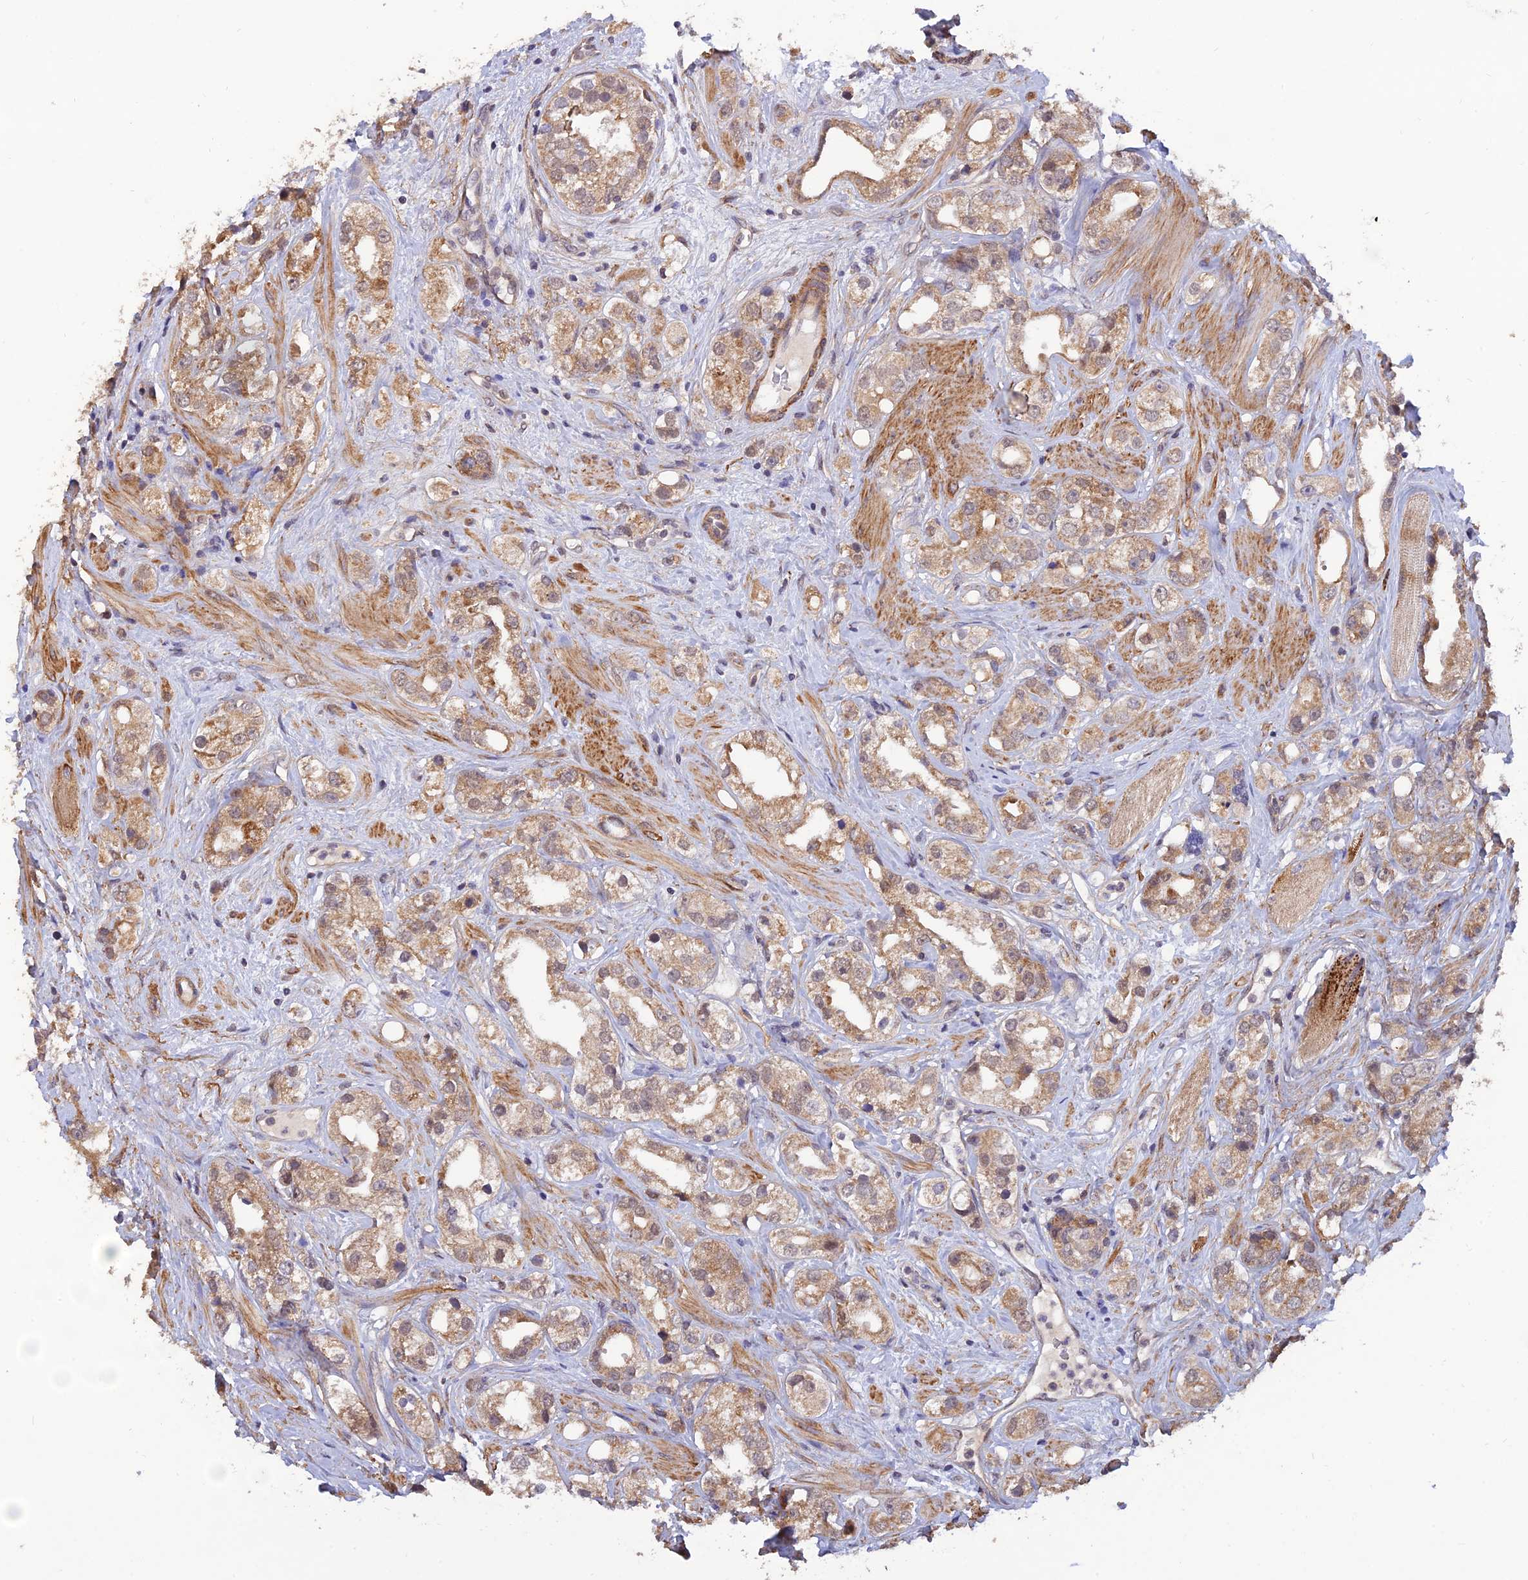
{"staining": {"intensity": "moderate", "quantity": ">75%", "location": "cytoplasmic/membranous"}, "tissue": "prostate cancer", "cell_type": "Tumor cells", "image_type": "cancer", "snomed": [{"axis": "morphology", "description": "Adenocarcinoma, NOS"}, {"axis": "topography", "description": "Prostate"}], "caption": "Immunohistochemistry (IHC) of human prostate cancer (adenocarcinoma) demonstrates medium levels of moderate cytoplasmic/membranous positivity in about >75% of tumor cells.", "gene": "PAGR1", "patient": {"sex": "male", "age": 79}}